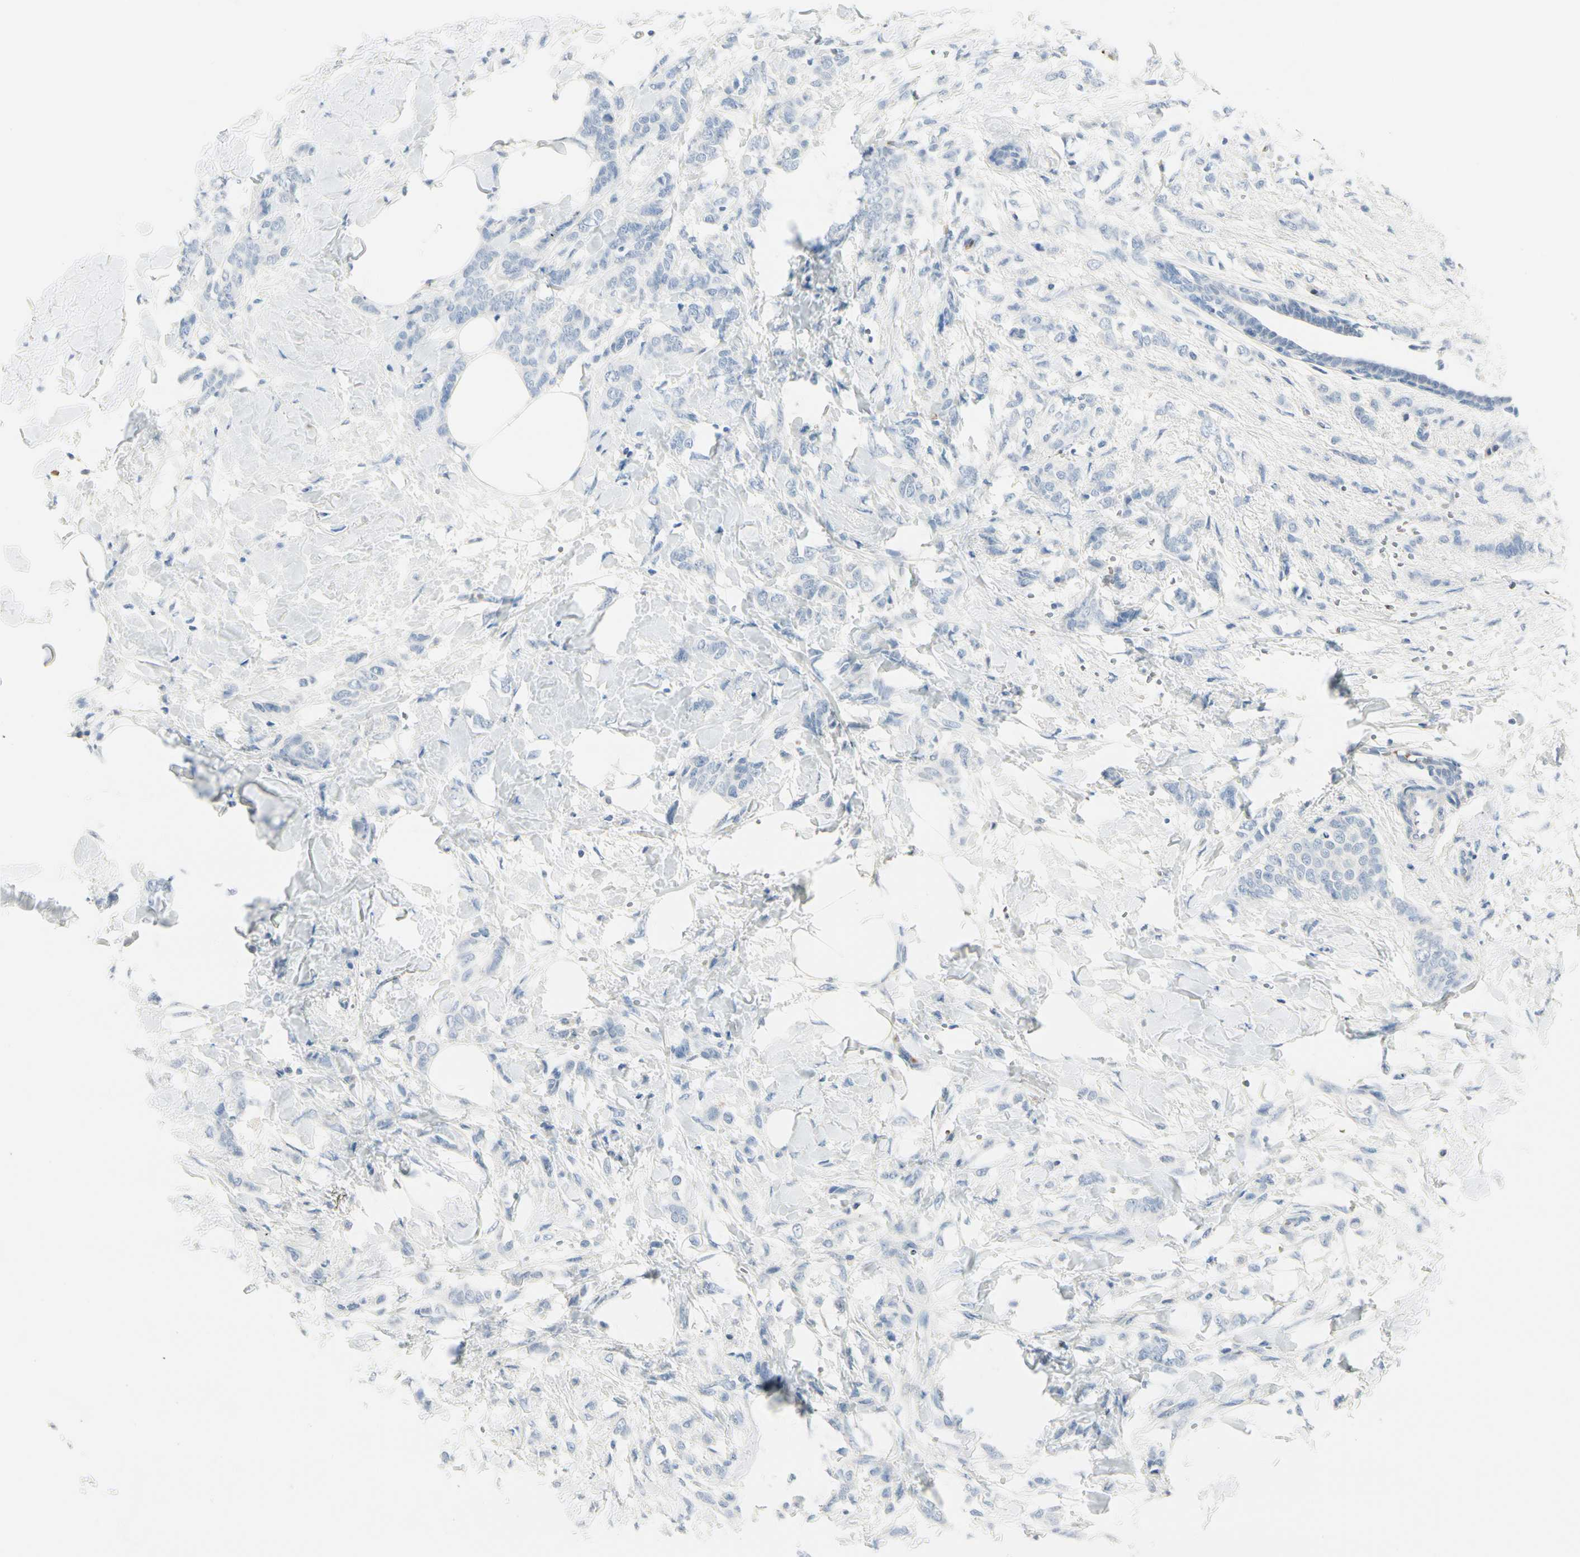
{"staining": {"intensity": "negative", "quantity": "none", "location": "none"}, "tissue": "breast cancer", "cell_type": "Tumor cells", "image_type": "cancer", "snomed": [{"axis": "morphology", "description": "Lobular carcinoma, in situ"}, {"axis": "morphology", "description": "Lobular carcinoma"}, {"axis": "topography", "description": "Breast"}], "caption": "IHC image of neoplastic tissue: human lobular carcinoma (breast) stained with DAB reveals no significant protein staining in tumor cells.", "gene": "CA1", "patient": {"sex": "female", "age": 41}}